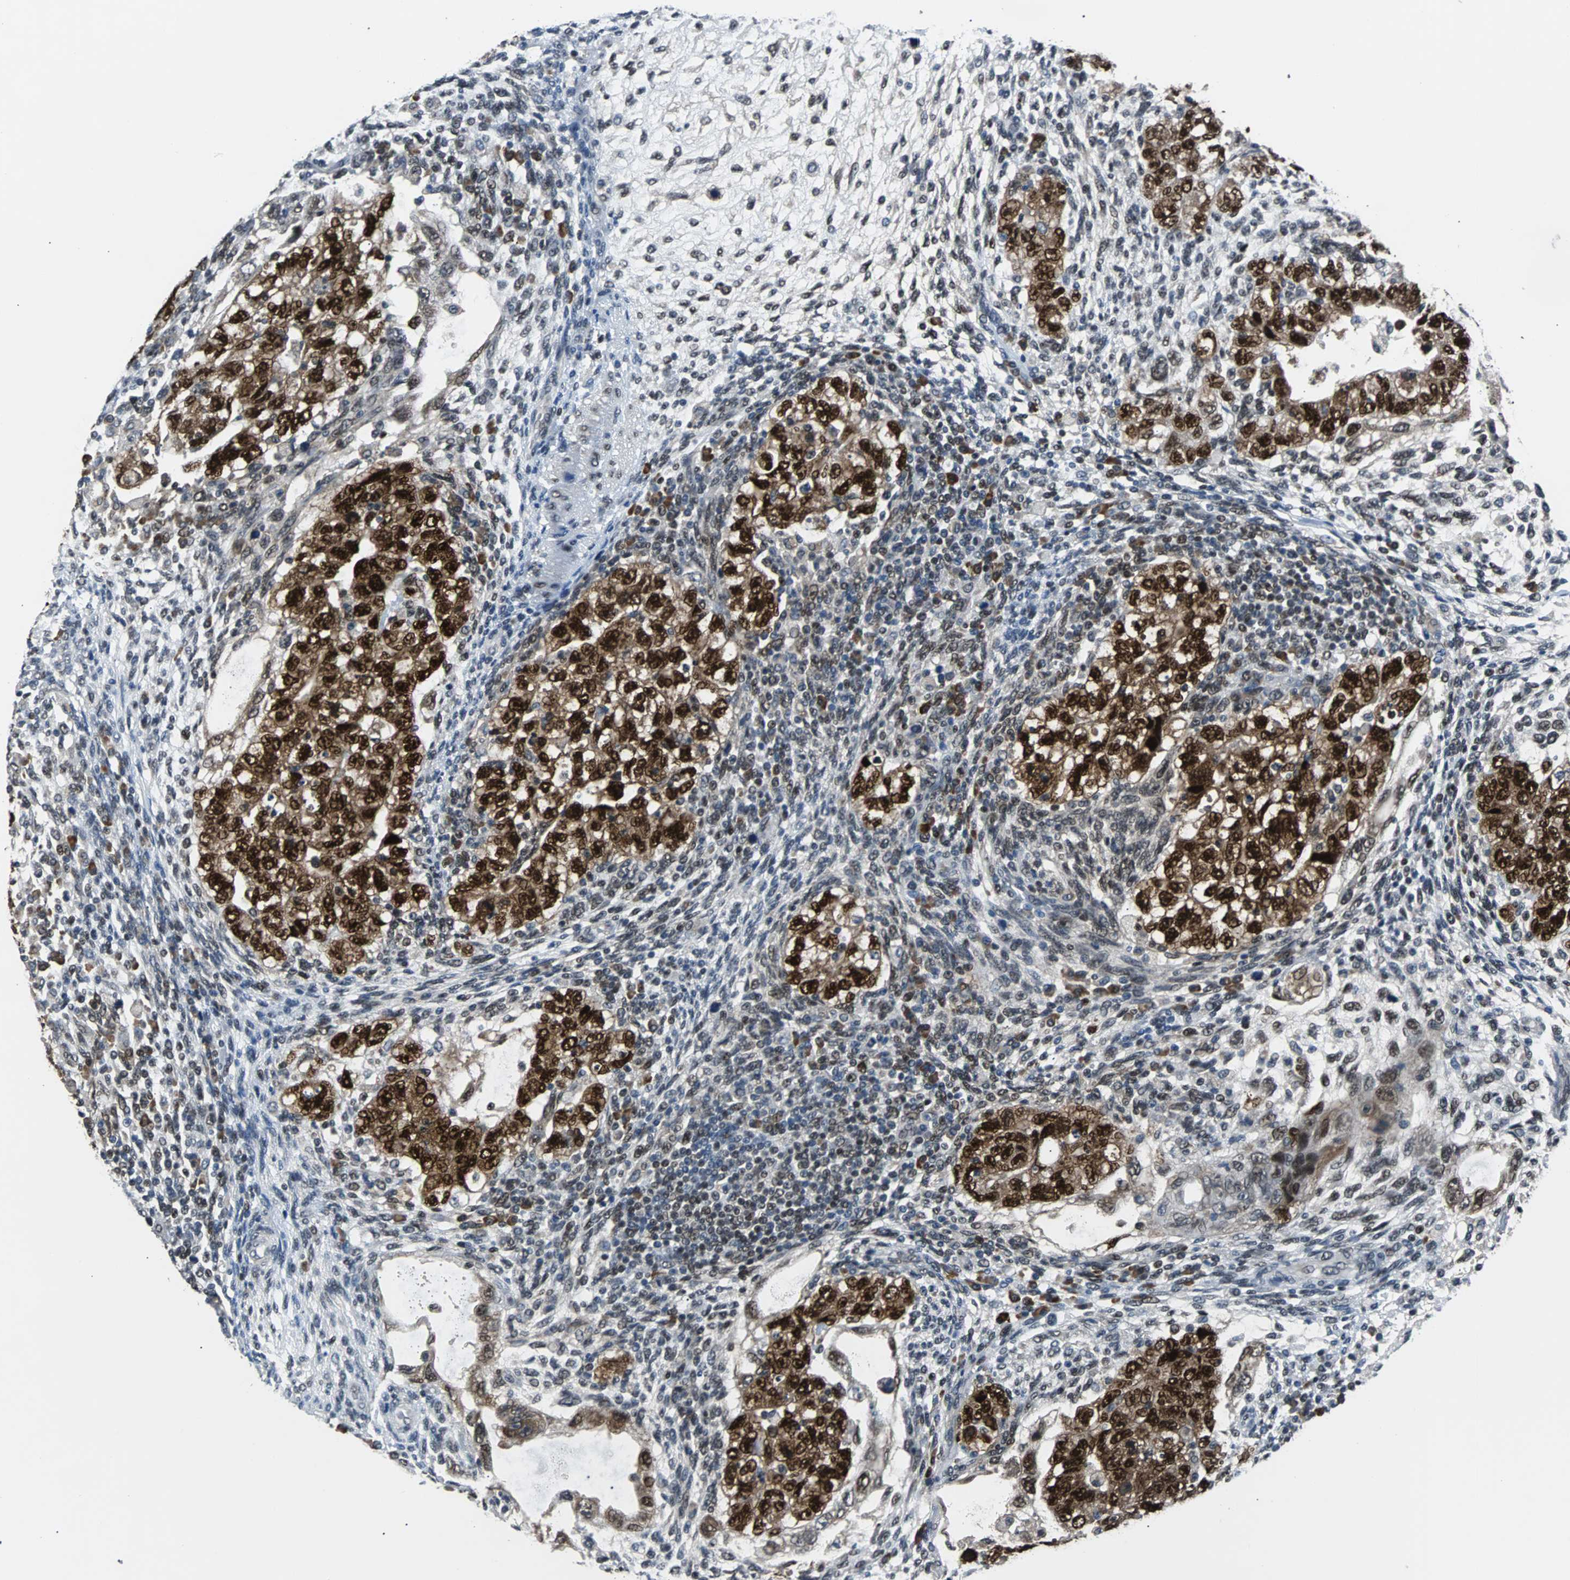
{"staining": {"intensity": "strong", "quantity": ">75%", "location": "nuclear"}, "tissue": "testis cancer", "cell_type": "Tumor cells", "image_type": "cancer", "snomed": [{"axis": "morphology", "description": "Normal tissue, NOS"}, {"axis": "morphology", "description": "Carcinoma, Embryonal, NOS"}, {"axis": "topography", "description": "Testis"}], "caption": "Protein expression analysis of embryonal carcinoma (testis) exhibits strong nuclear positivity in approximately >75% of tumor cells. Immunohistochemistry (ihc) stains the protein in brown and the nuclei are stained blue.", "gene": "USP28", "patient": {"sex": "male", "age": 36}}